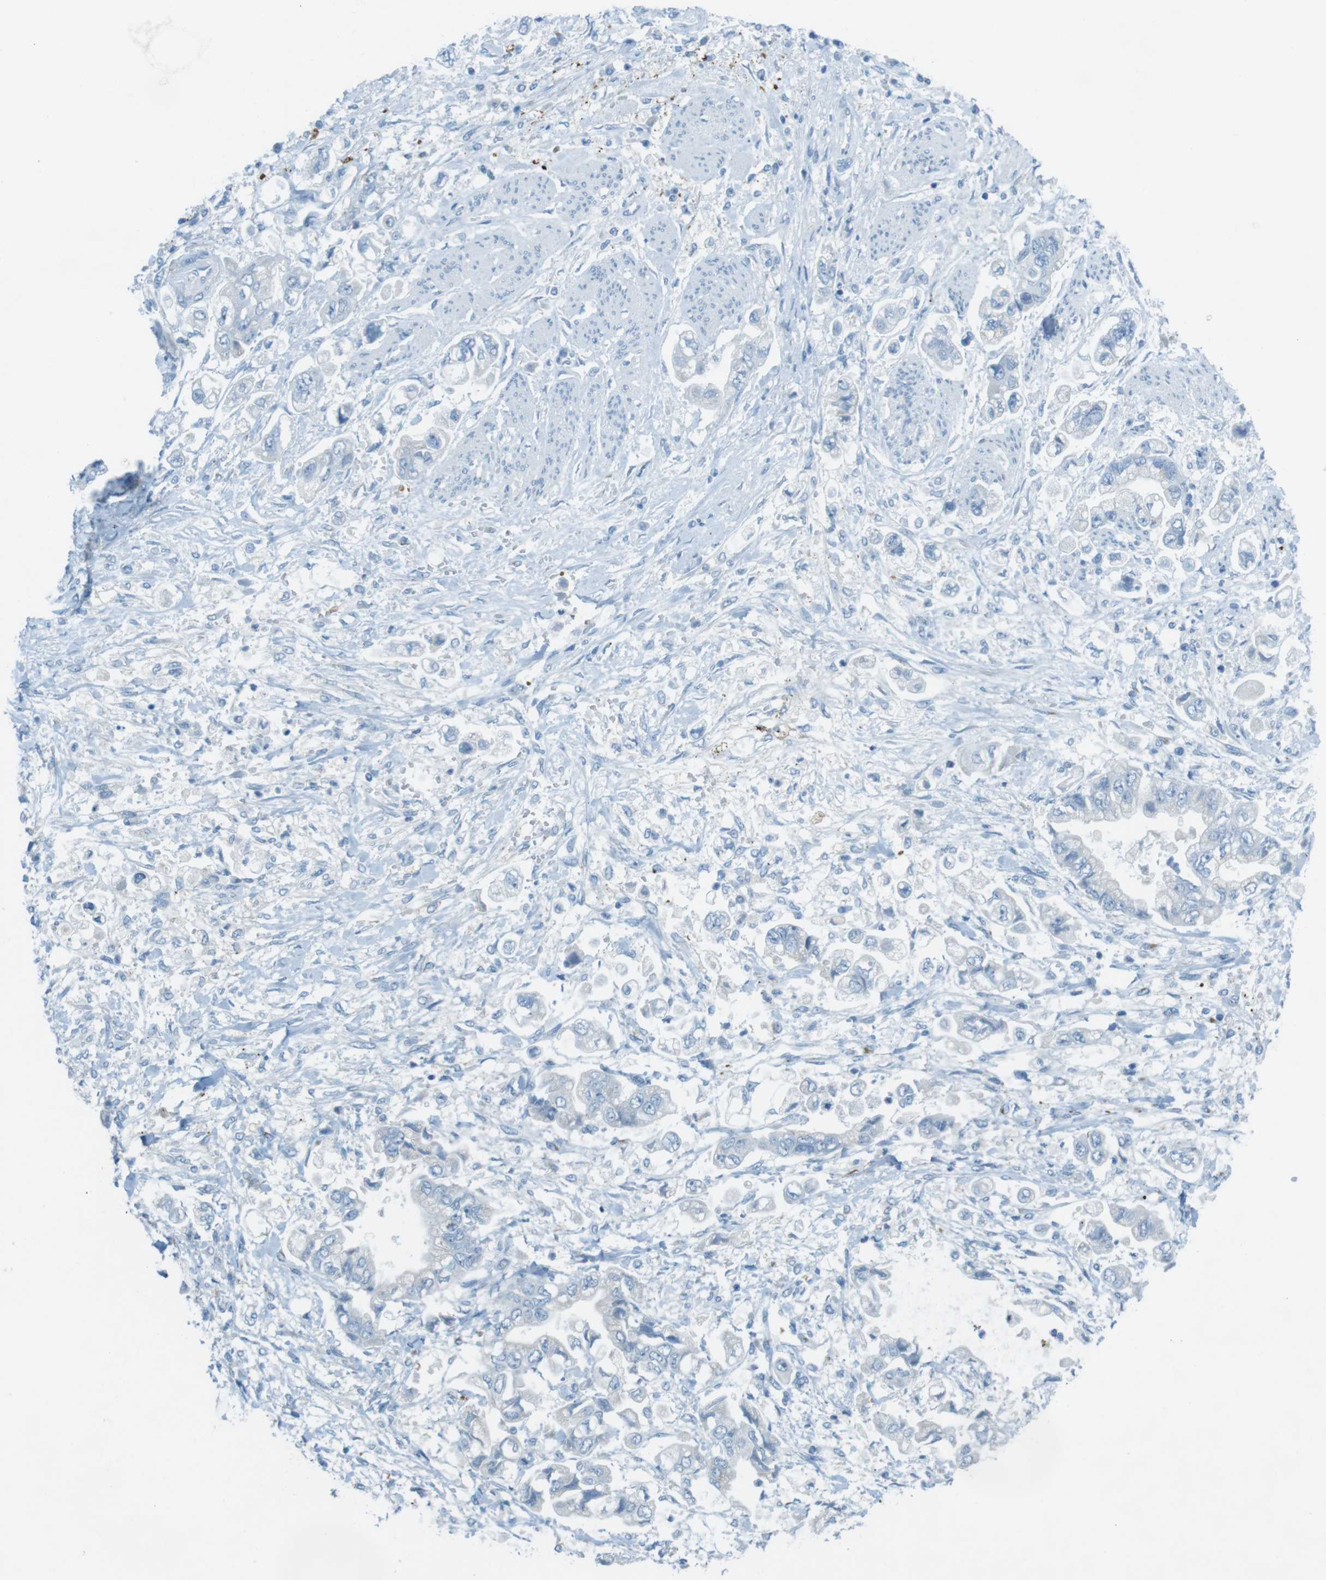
{"staining": {"intensity": "moderate", "quantity": ">75%", "location": "cytoplasmic/membranous"}, "tissue": "stomach cancer", "cell_type": "Tumor cells", "image_type": "cancer", "snomed": [{"axis": "morphology", "description": "Normal tissue, NOS"}, {"axis": "morphology", "description": "Adenocarcinoma, NOS"}, {"axis": "topography", "description": "Stomach"}], "caption": "Immunohistochemical staining of human stomach cancer demonstrates medium levels of moderate cytoplasmic/membranous protein expression in approximately >75% of tumor cells. (DAB = brown stain, brightfield microscopy at high magnification).", "gene": "TXNDC15", "patient": {"sex": "male", "age": 62}}